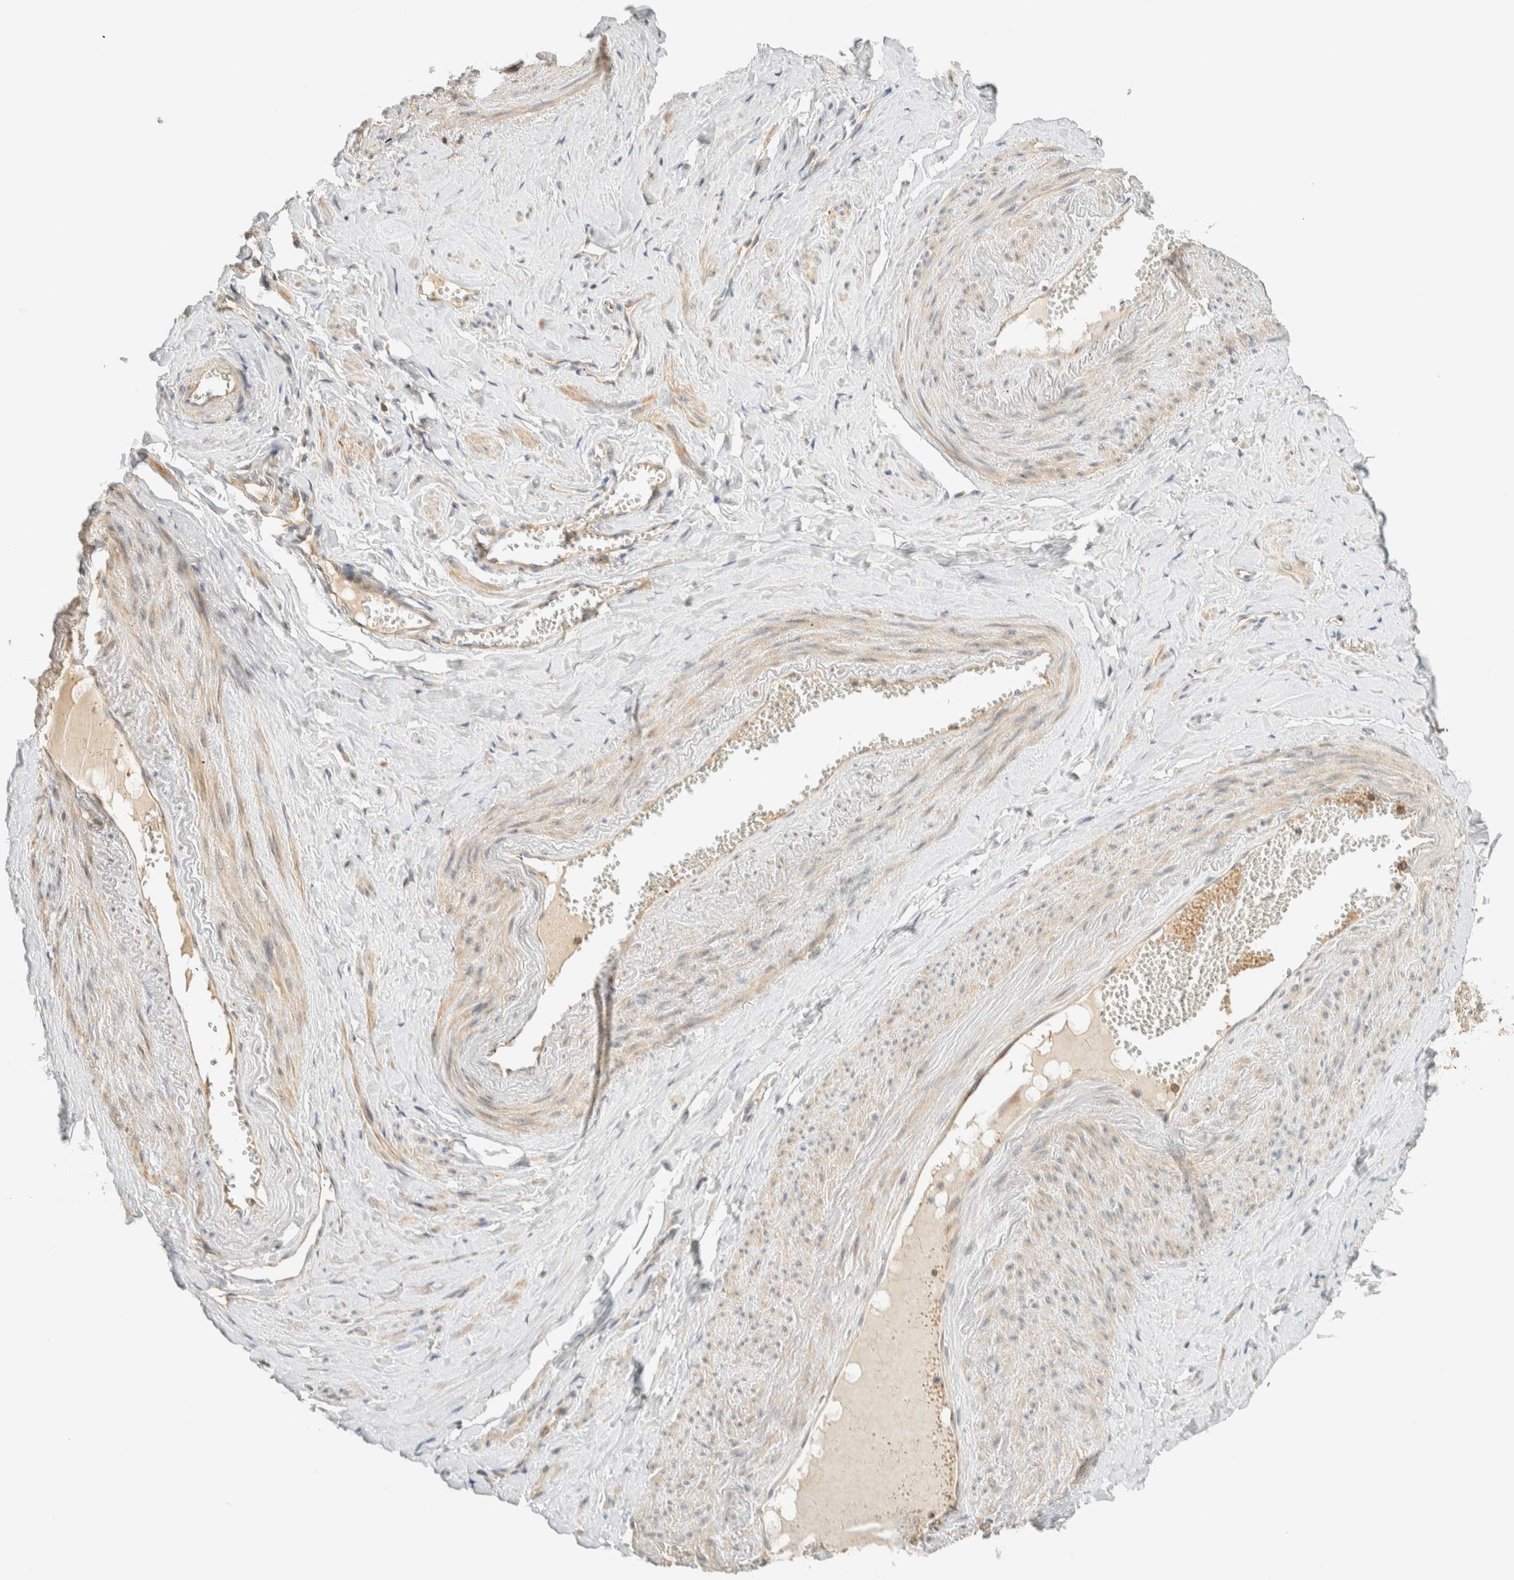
{"staining": {"intensity": "negative", "quantity": "none", "location": "none"}, "tissue": "adipose tissue", "cell_type": "Adipocytes", "image_type": "normal", "snomed": [{"axis": "morphology", "description": "Normal tissue, NOS"}, {"axis": "topography", "description": "Vascular tissue"}, {"axis": "topography", "description": "Fallopian tube"}, {"axis": "topography", "description": "Ovary"}], "caption": "This is a histopathology image of IHC staining of benign adipose tissue, which shows no expression in adipocytes.", "gene": "ARFGEF1", "patient": {"sex": "female", "age": 67}}